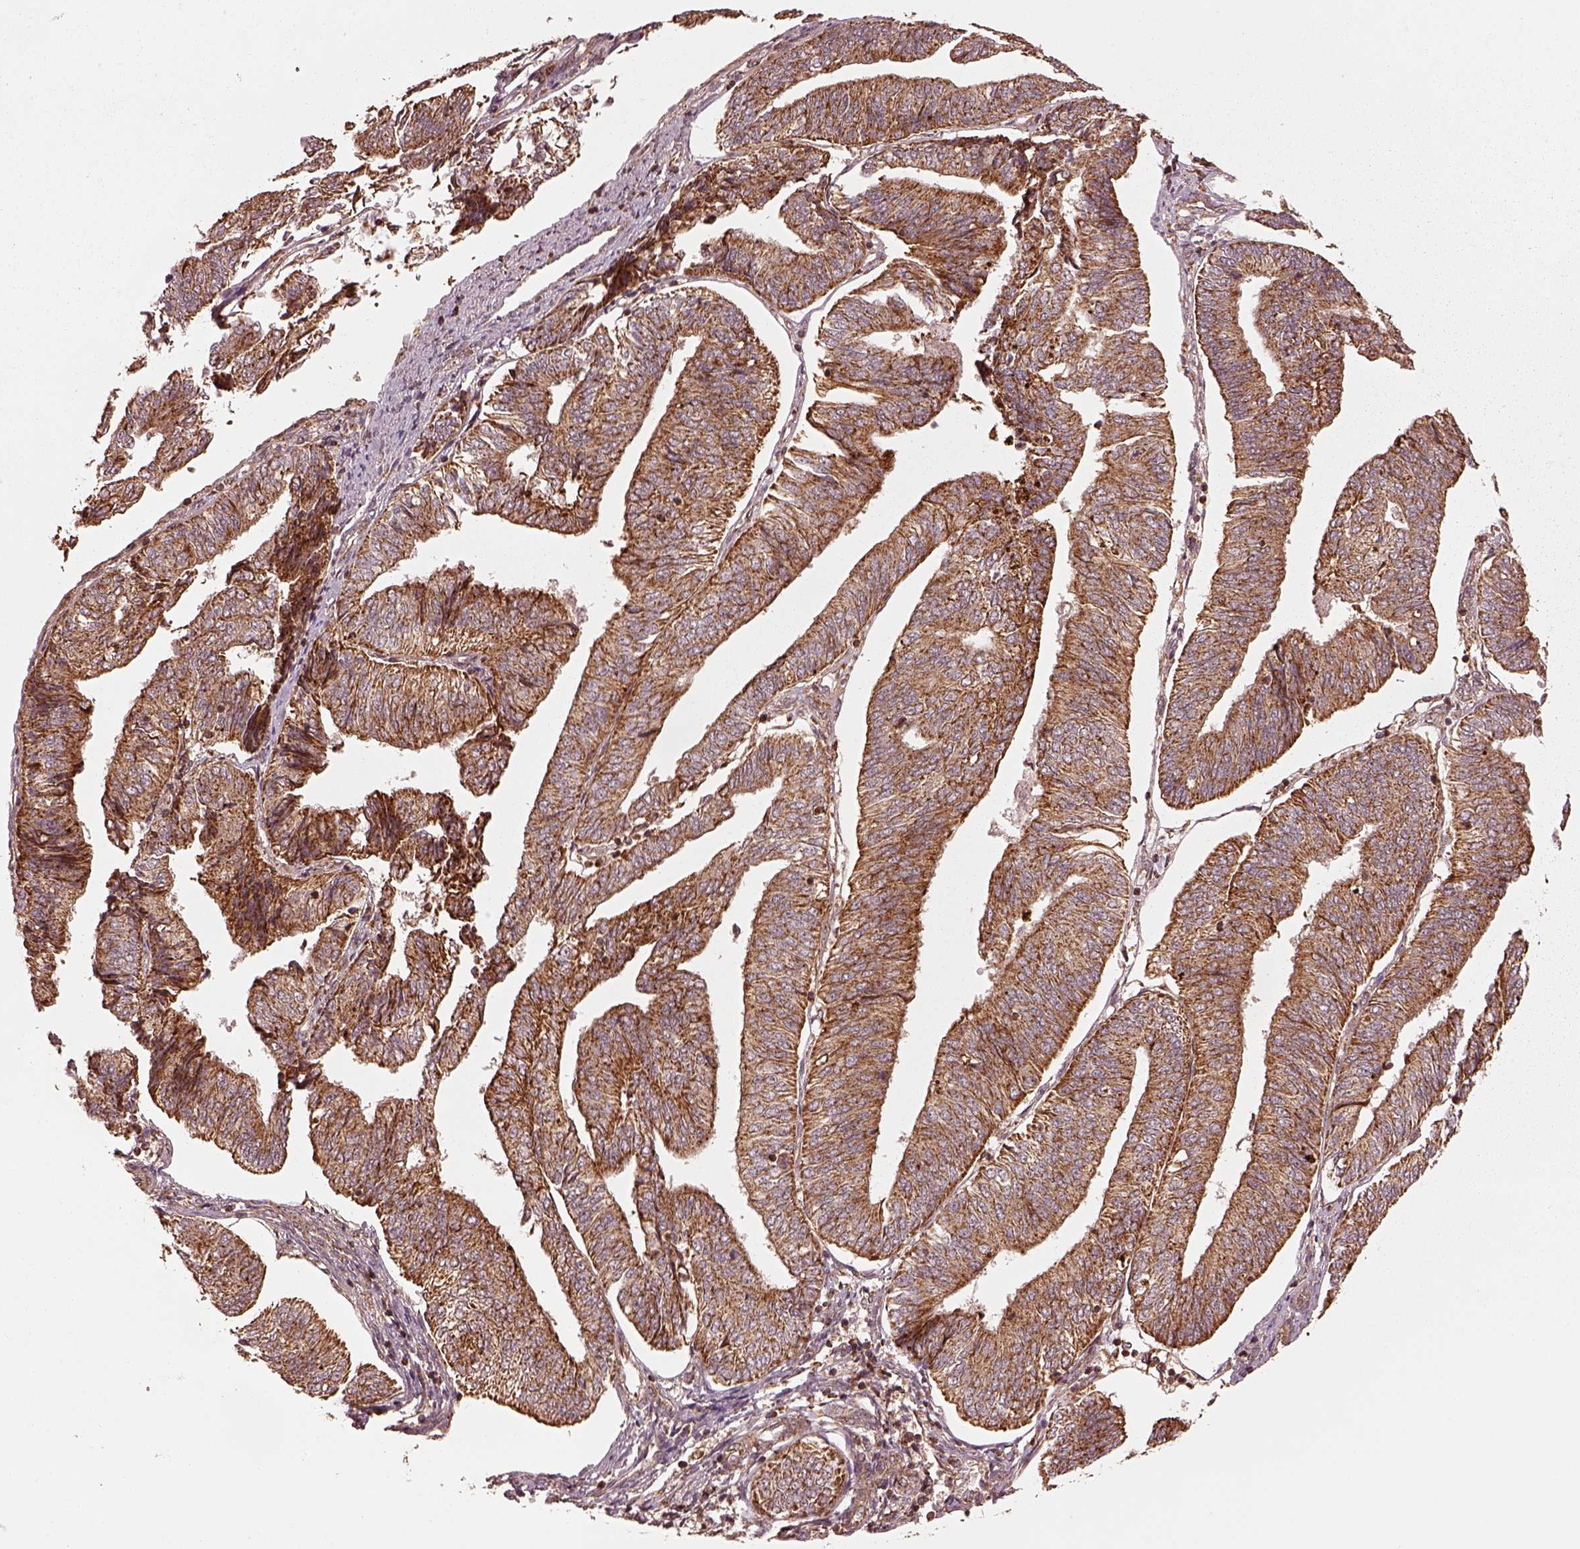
{"staining": {"intensity": "moderate", "quantity": ">75%", "location": "cytoplasmic/membranous"}, "tissue": "endometrial cancer", "cell_type": "Tumor cells", "image_type": "cancer", "snomed": [{"axis": "morphology", "description": "Adenocarcinoma, NOS"}, {"axis": "topography", "description": "Endometrium"}], "caption": "DAB immunohistochemical staining of human endometrial cancer demonstrates moderate cytoplasmic/membranous protein staining in about >75% of tumor cells. The protein of interest is stained brown, and the nuclei are stained in blue (DAB (3,3'-diaminobenzidine) IHC with brightfield microscopy, high magnification).", "gene": "SEL1L3", "patient": {"sex": "female", "age": 58}}